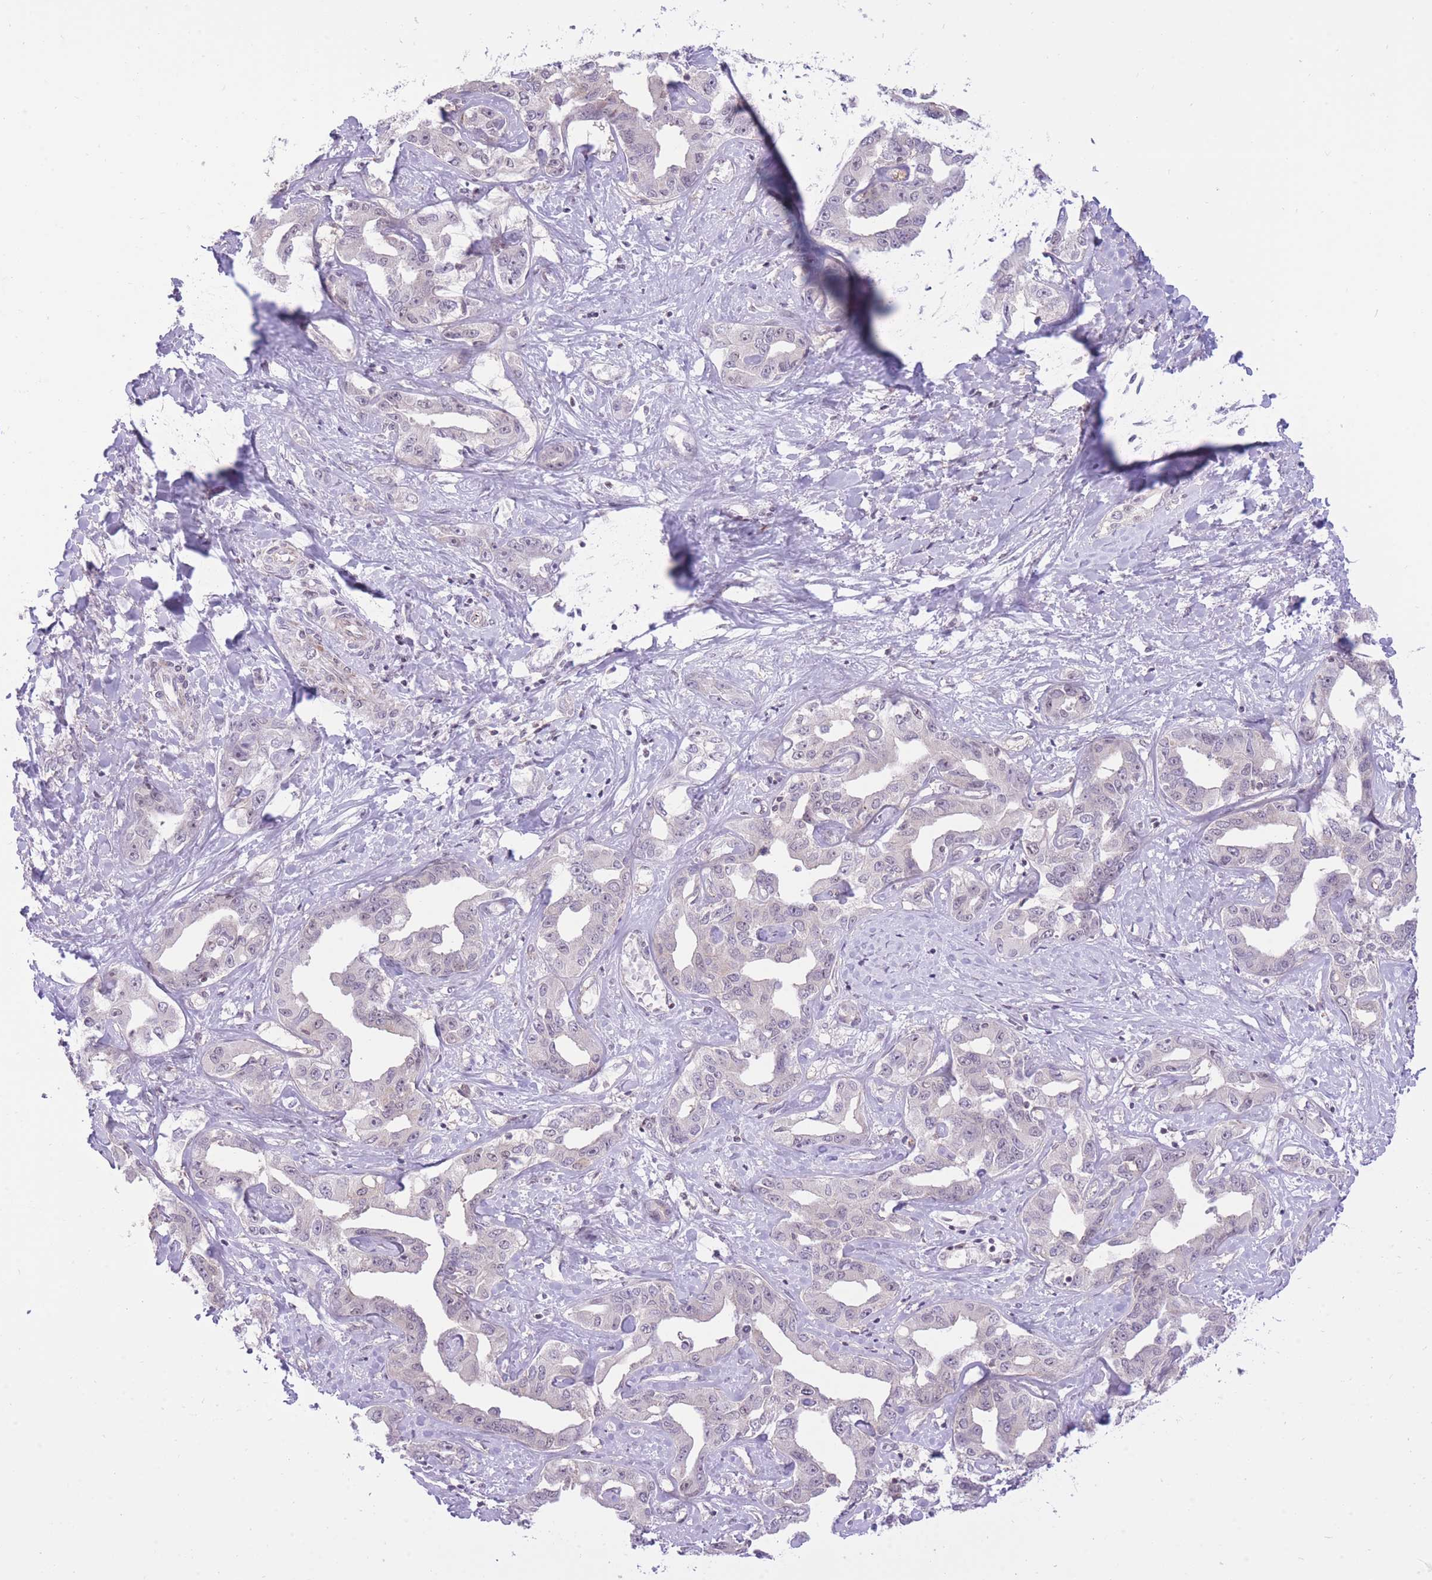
{"staining": {"intensity": "negative", "quantity": "none", "location": "none"}, "tissue": "liver cancer", "cell_type": "Tumor cells", "image_type": "cancer", "snomed": [{"axis": "morphology", "description": "Cholangiocarcinoma"}, {"axis": "topography", "description": "Liver"}], "caption": "Immunohistochemical staining of cholangiocarcinoma (liver) demonstrates no significant positivity in tumor cells.", "gene": "ELL", "patient": {"sex": "male", "age": 59}}